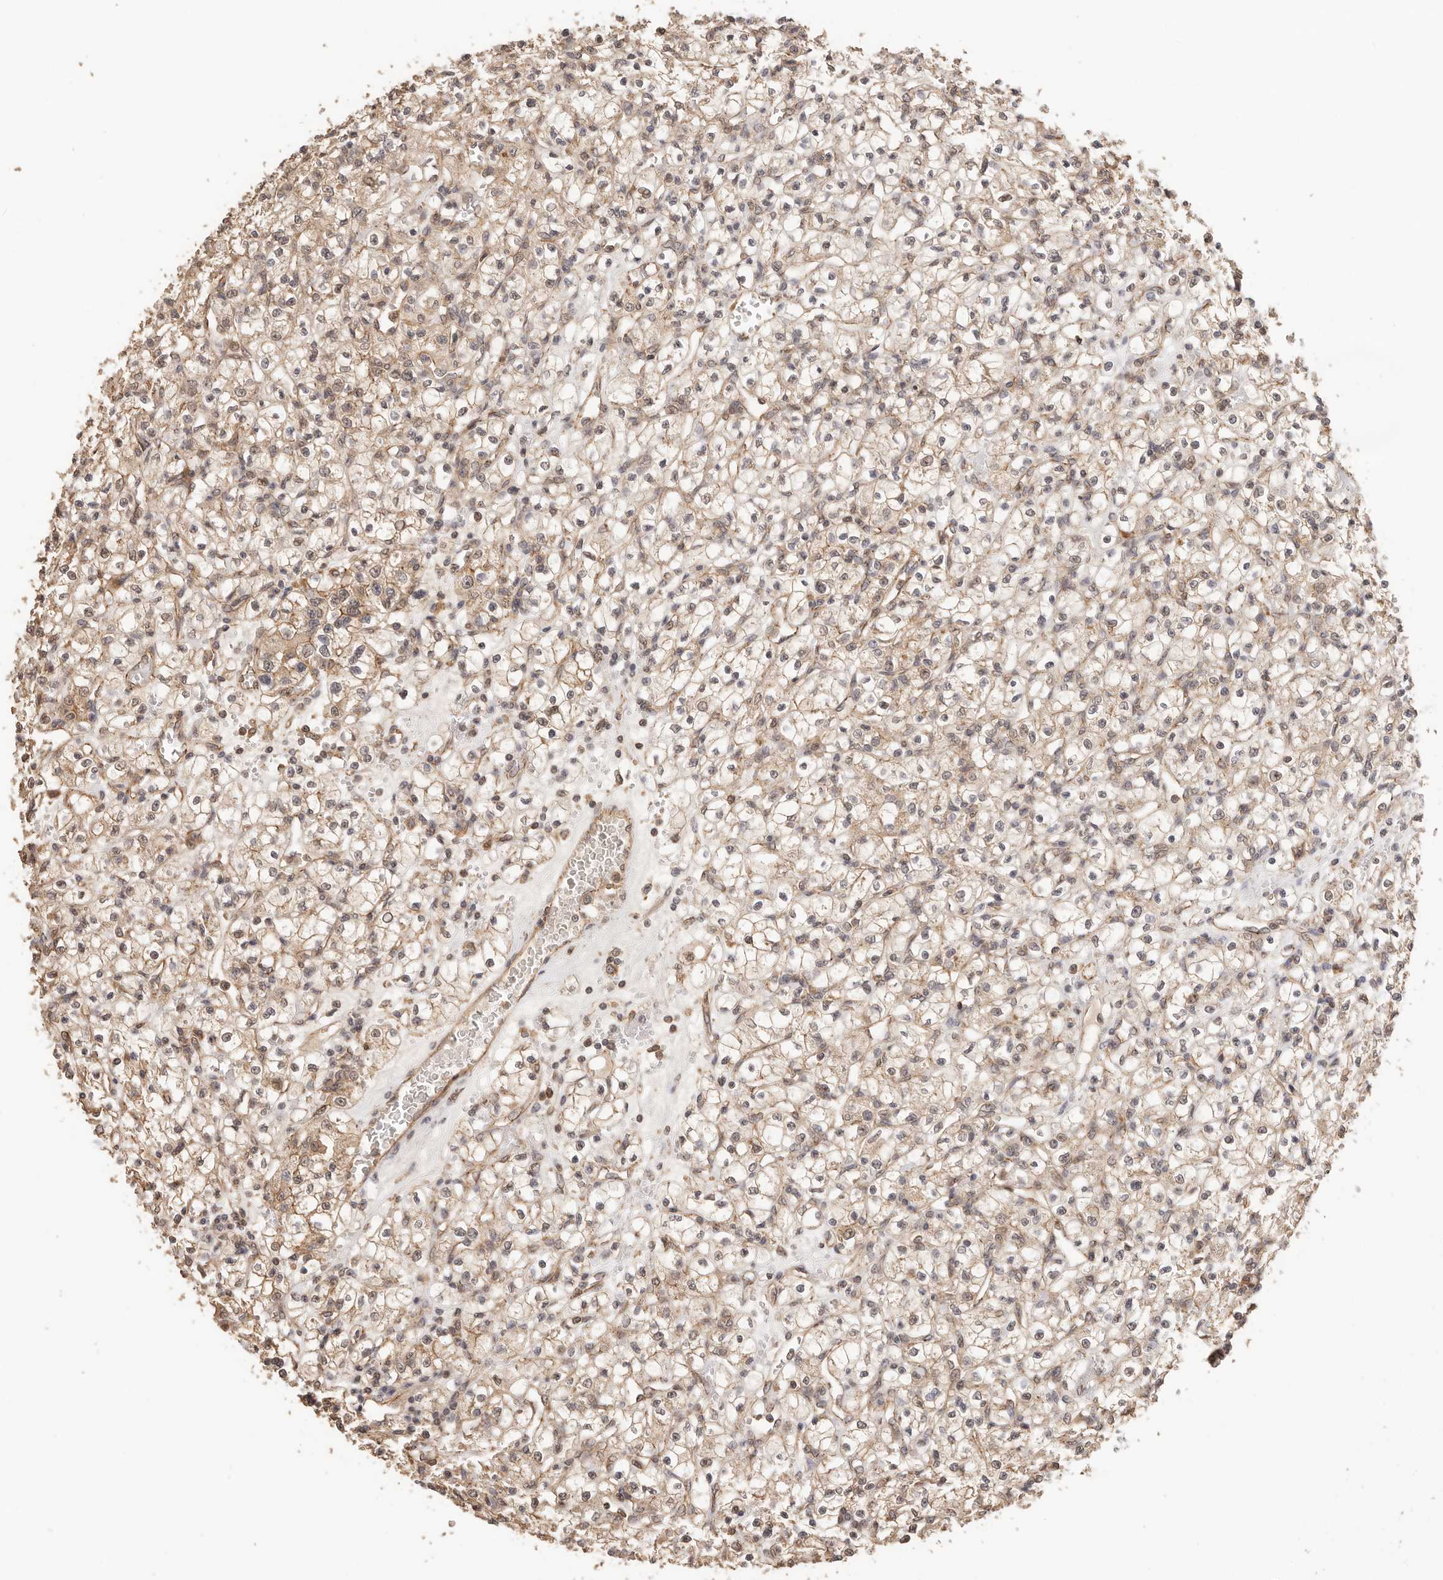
{"staining": {"intensity": "weak", "quantity": ">75%", "location": "cytoplasmic/membranous"}, "tissue": "renal cancer", "cell_type": "Tumor cells", "image_type": "cancer", "snomed": [{"axis": "morphology", "description": "Adenocarcinoma, NOS"}, {"axis": "topography", "description": "Kidney"}], "caption": "Renal adenocarcinoma tissue exhibits weak cytoplasmic/membranous positivity in about >75% of tumor cells The staining was performed using DAB (3,3'-diaminobenzidine), with brown indicating positive protein expression. Nuclei are stained blue with hematoxylin.", "gene": "AFDN", "patient": {"sex": "female", "age": 59}}